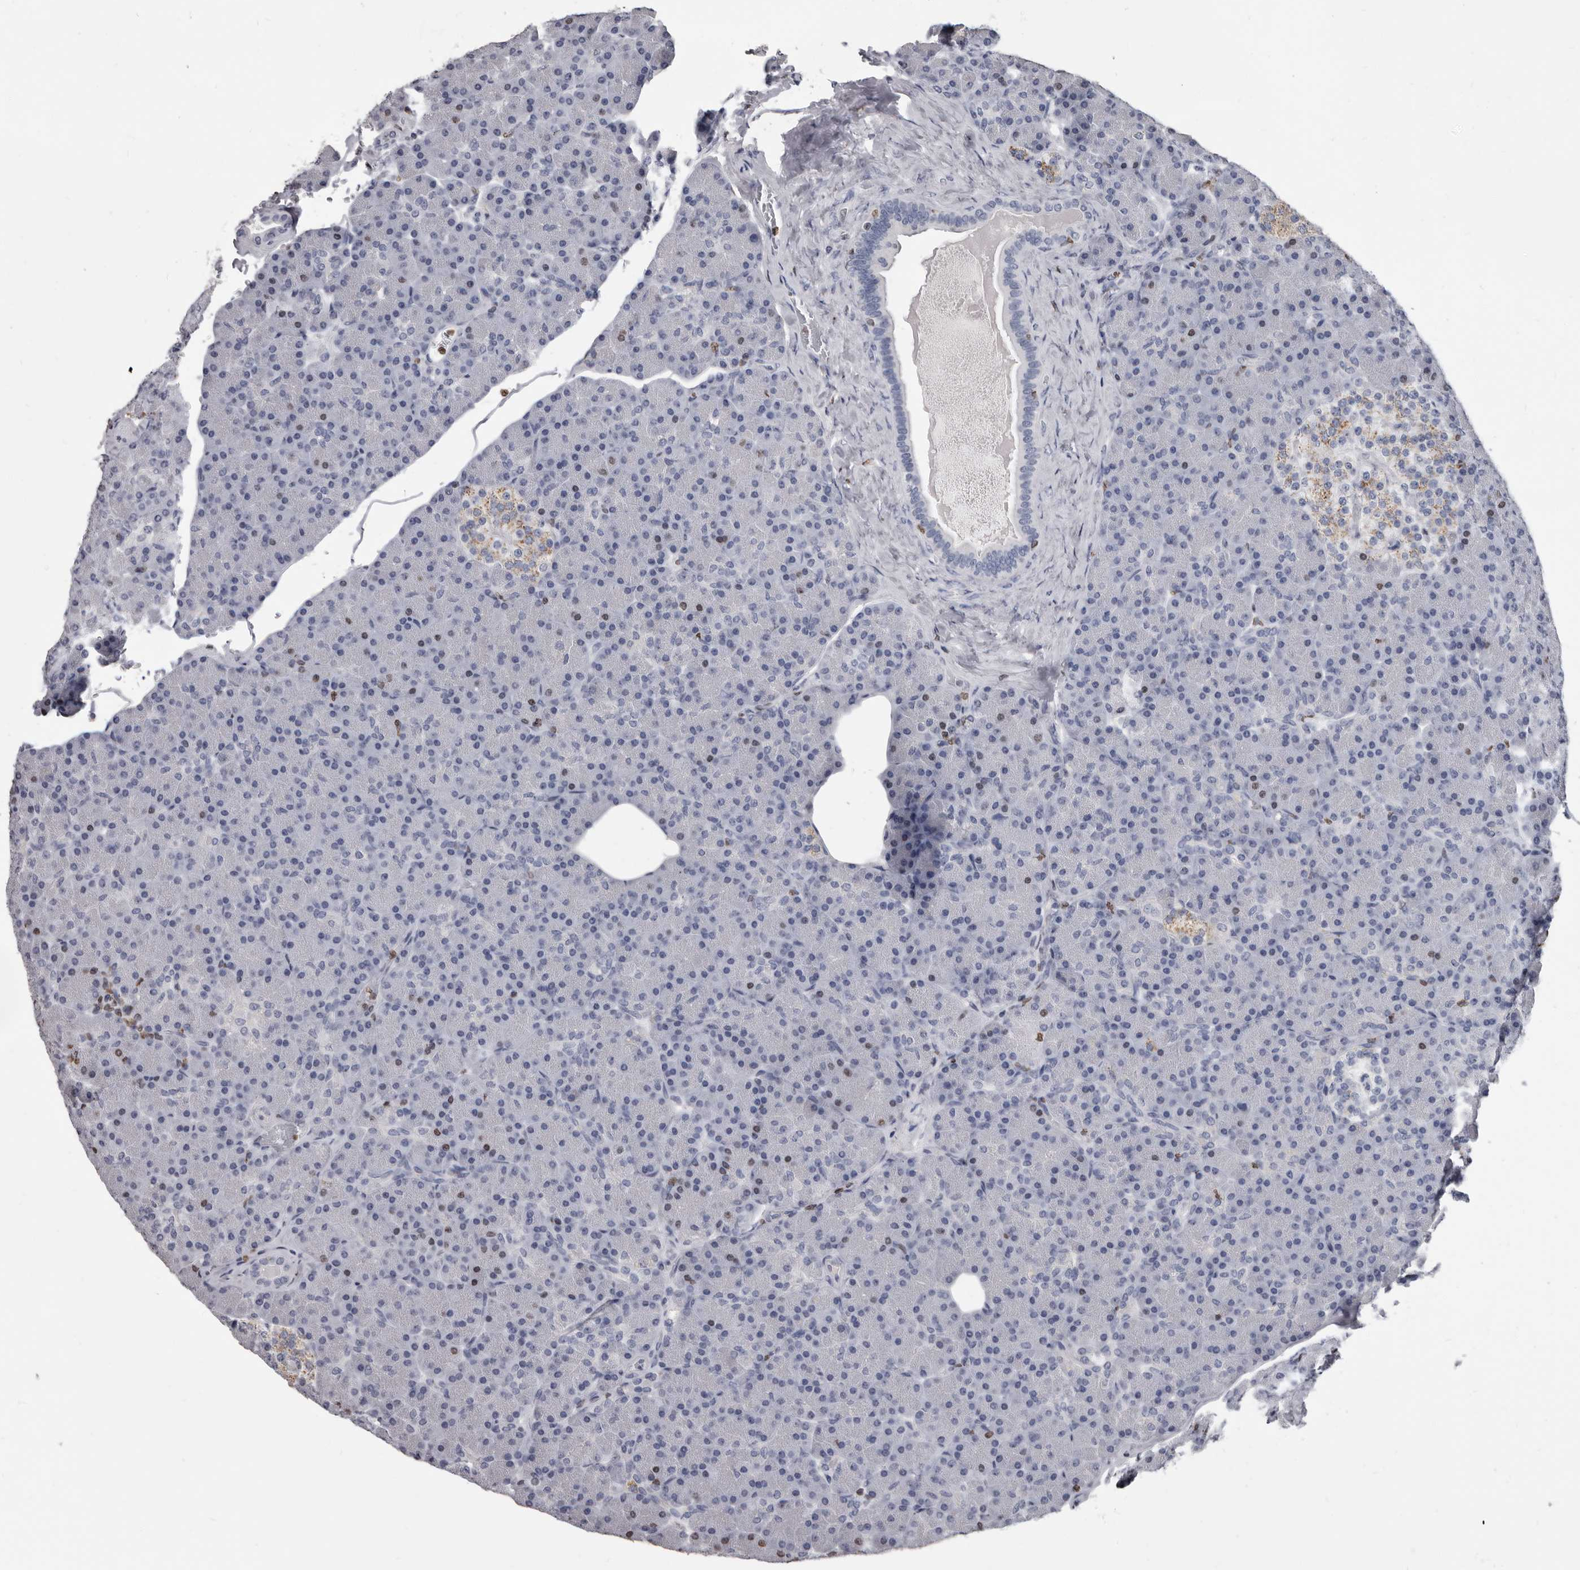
{"staining": {"intensity": "moderate", "quantity": "<25%", "location": "nuclear"}, "tissue": "pancreas", "cell_type": "Exocrine glandular cells", "image_type": "normal", "snomed": [{"axis": "morphology", "description": "Normal tissue, NOS"}, {"axis": "topography", "description": "Pancreas"}], "caption": "The histopathology image displays a brown stain indicating the presence of a protein in the nuclear of exocrine glandular cells in pancreas. The staining is performed using DAB brown chromogen to label protein expression. The nuclei are counter-stained blue using hematoxylin.", "gene": "AHR", "patient": {"sex": "female", "age": 43}}